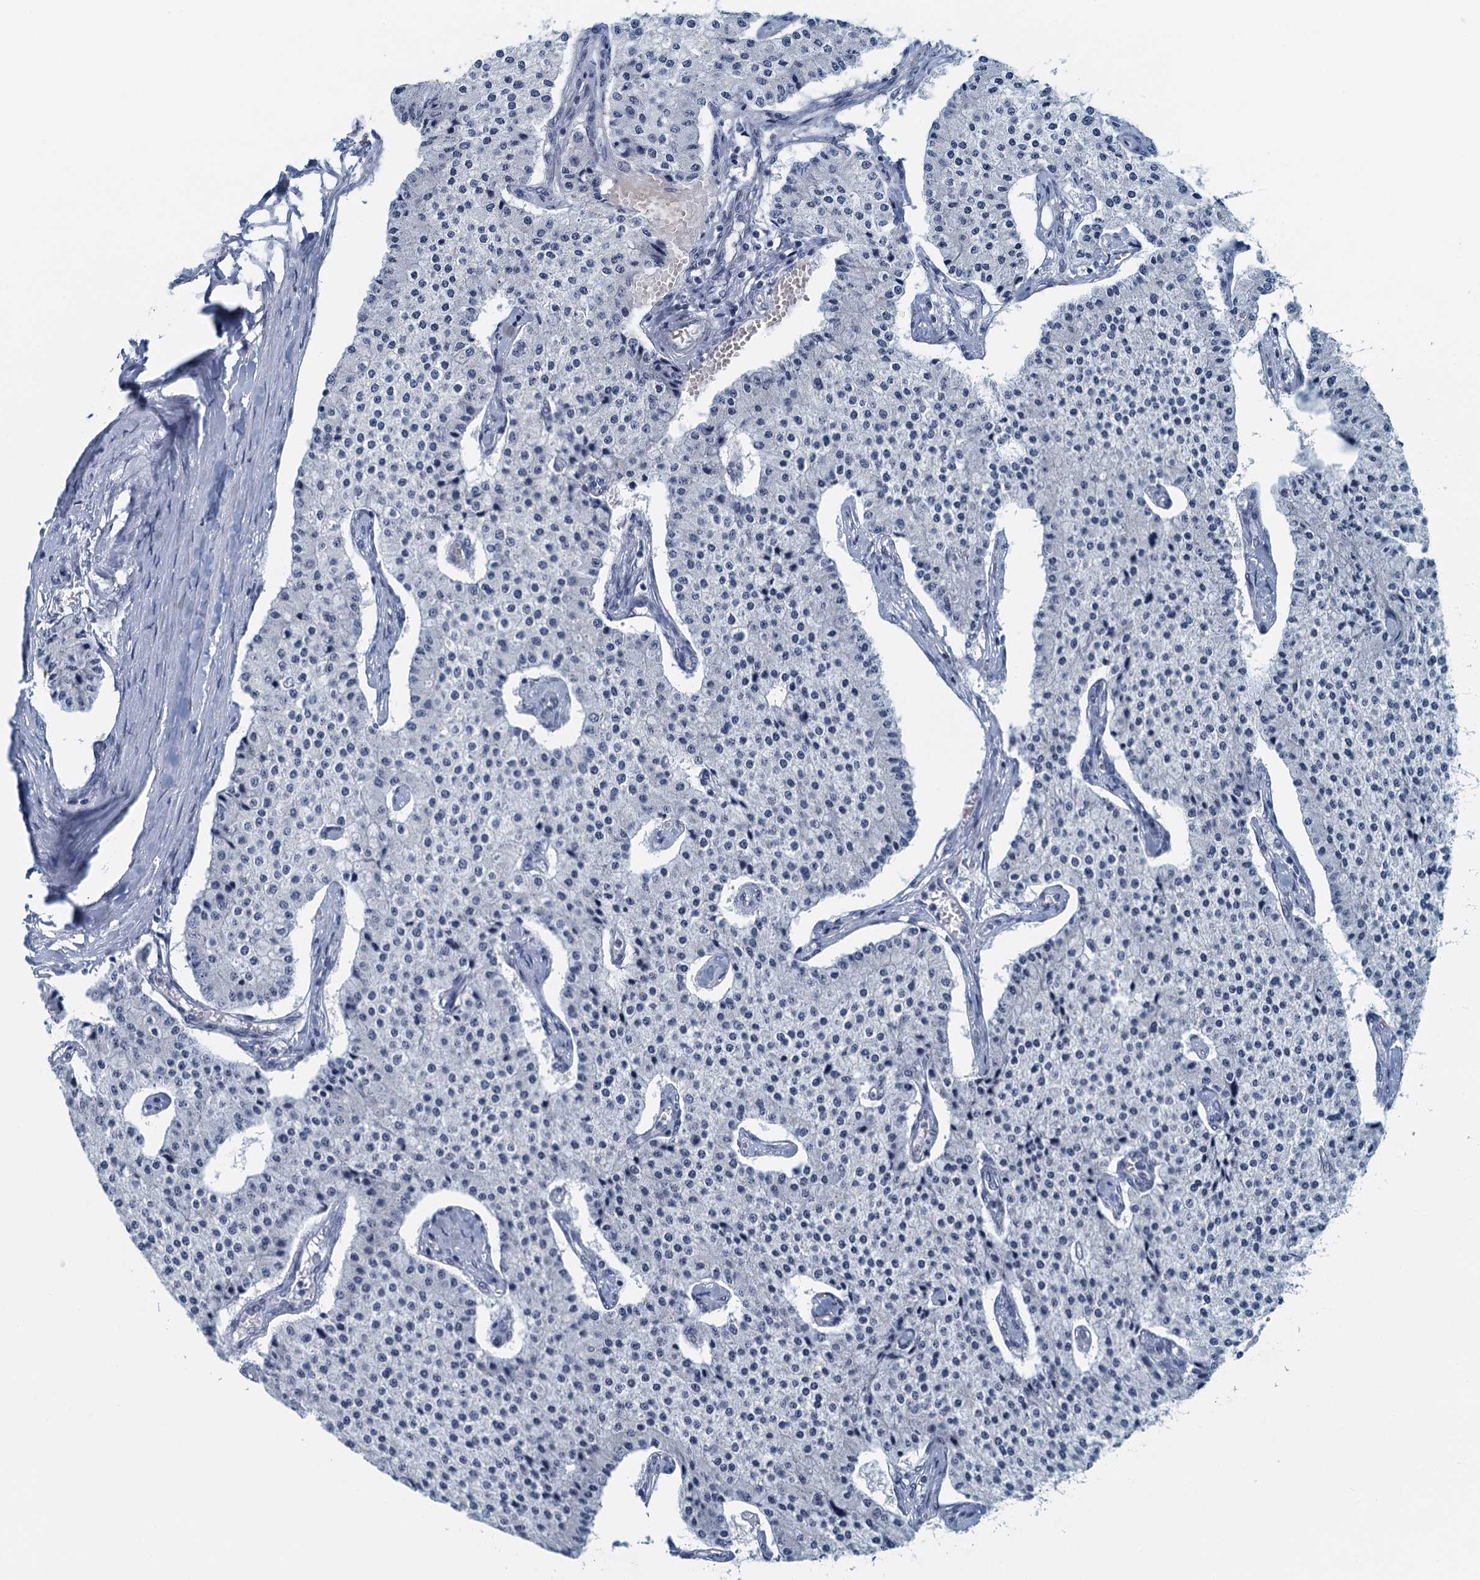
{"staining": {"intensity": "negative", "quantity": "none", "location": "none"}, "tissue": "carcinoid", "cell_type": "Tumor cells", "image_type": "cancer", "snomed": [{"axis": "morphology", "description": "Carcinoid, malignant, NOS"}, {"axis": "topography", "description": "Colon"}], "caption": "DAB (3,3'-diaminobenzidine) immunohistochemical staining of human carcinoid (malignant) displays no significant staining in tumor cells. The staining was performed using DAB to visualize the protein expression in brown, while the nuclei were stained in blue with hematoxylin (Magnification: 20x).", "gene": "TTLL9", "patient": {"sex": "female", "age": 52}}